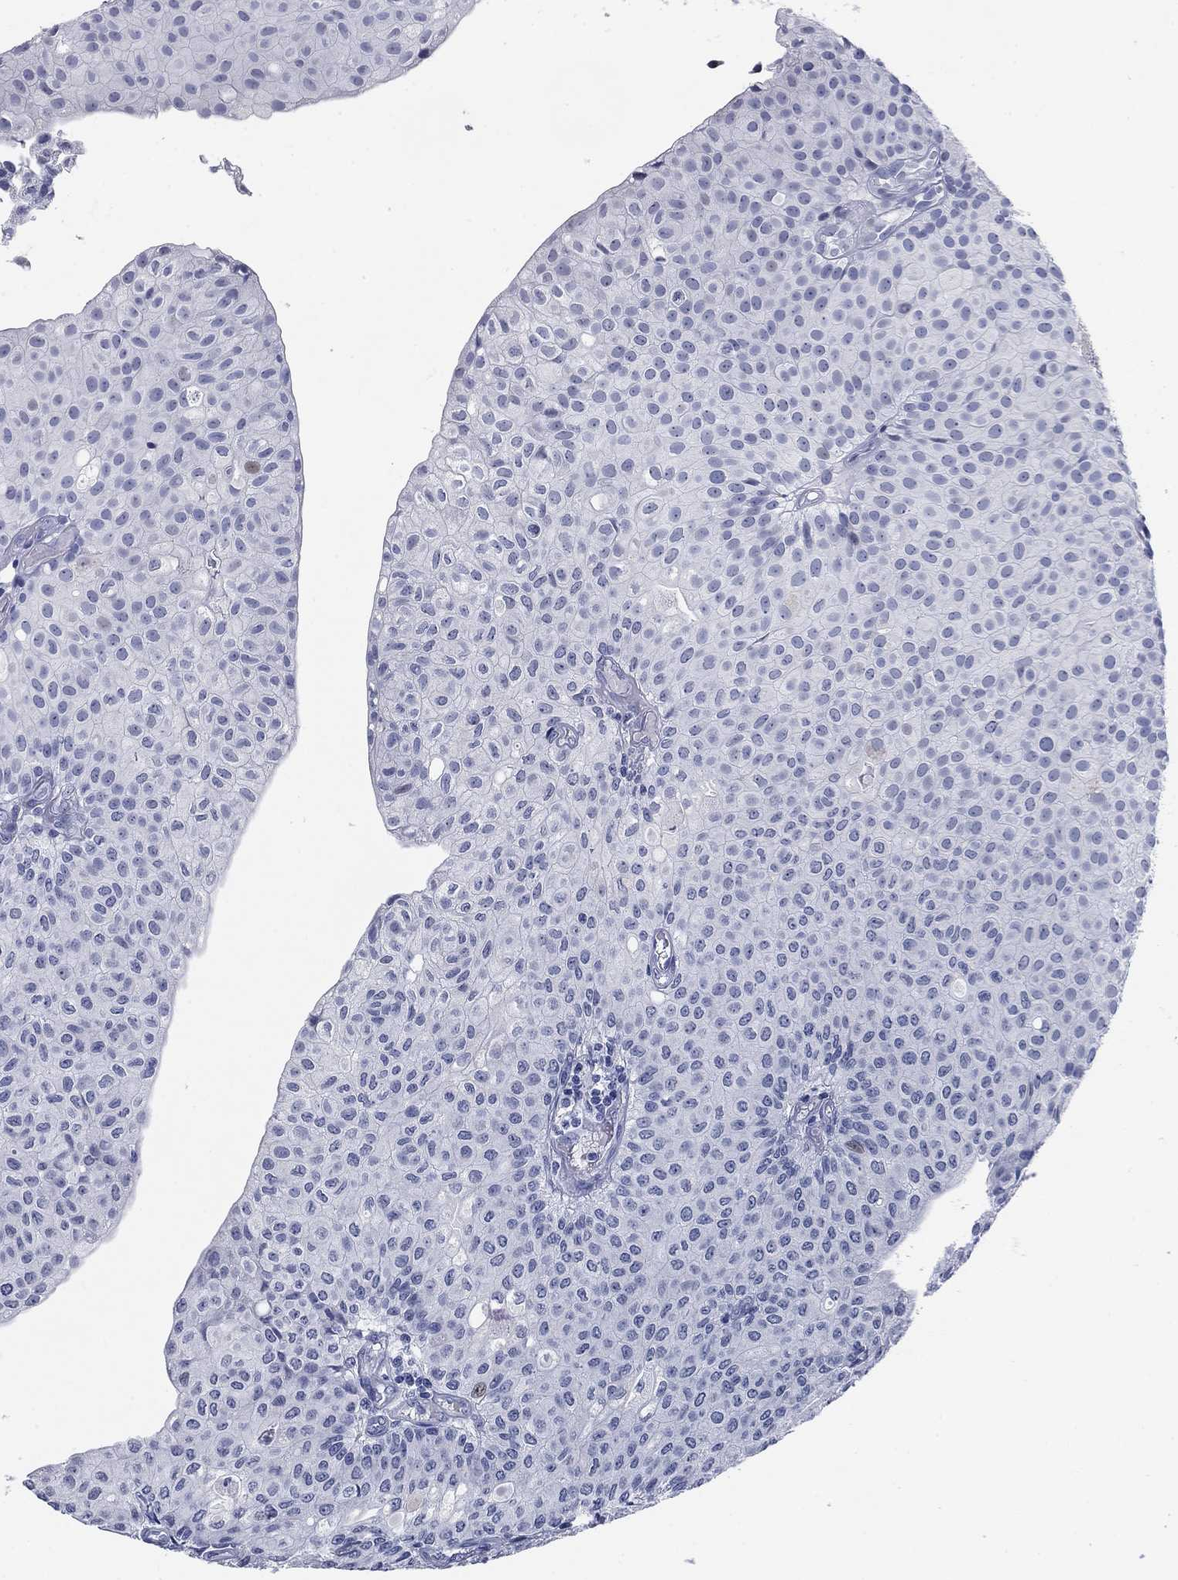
{"staining": {"intensity": "negative", "quantity": "none", "location": "none"}, "tissue": "urothelial cancer", "cell_type": "Tumor cells", "image_type": "cancer", "snomed": [{"axis": "morphology", "description": "Urothelial carcinoma, Low grade"}, {"axis": "topography", "description": "Urinary bladder"}], "caption": "Protein analysis of urothelial cancer shows no significant staining in tumor cells.", "gene": "PRPH", "patient": {"sex": "male", "age": 89}}